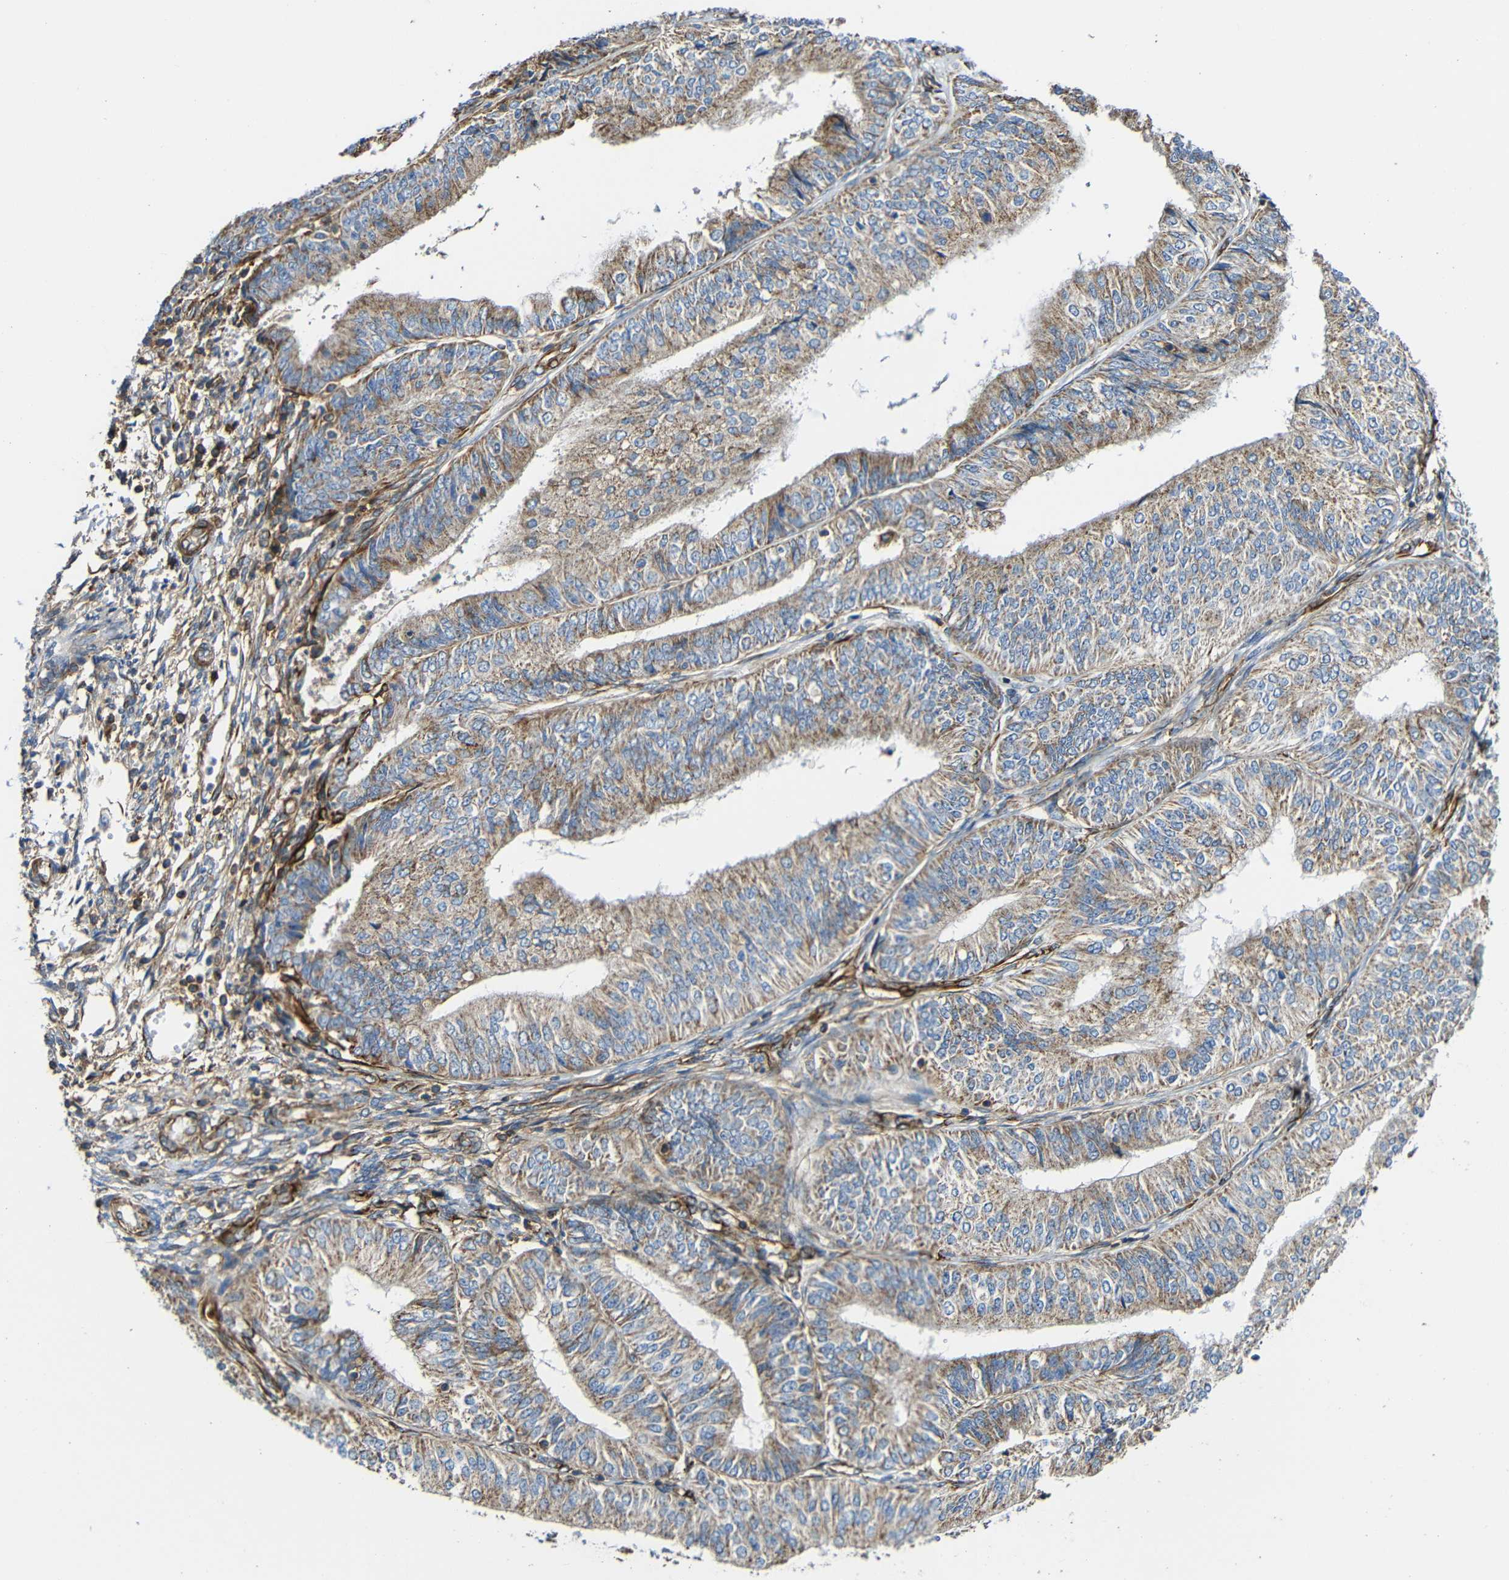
{"staining": {"intensity": "moderate", "quantity": ">75%", "location": "cytoplasmic/membranous"}, "tissue": "endometrial cancer", "cell_type": "Tumor cells", "image_type": "cancer", "snomed": [{"axis": "morphology", "description": "Adenocarcinoma, NOS"}, {"axis": "topography", "description": "Endometrium"}], "caption": "The histopathology image exhibits immunohistochemical staining of endometrial adenocarcinoma. There is moderate cytoplasmic/membranous expression is identified in approximately >75% of tumor cells.", "gene": "IGSF10", "patient": {"sex": "female", "age": 58}}